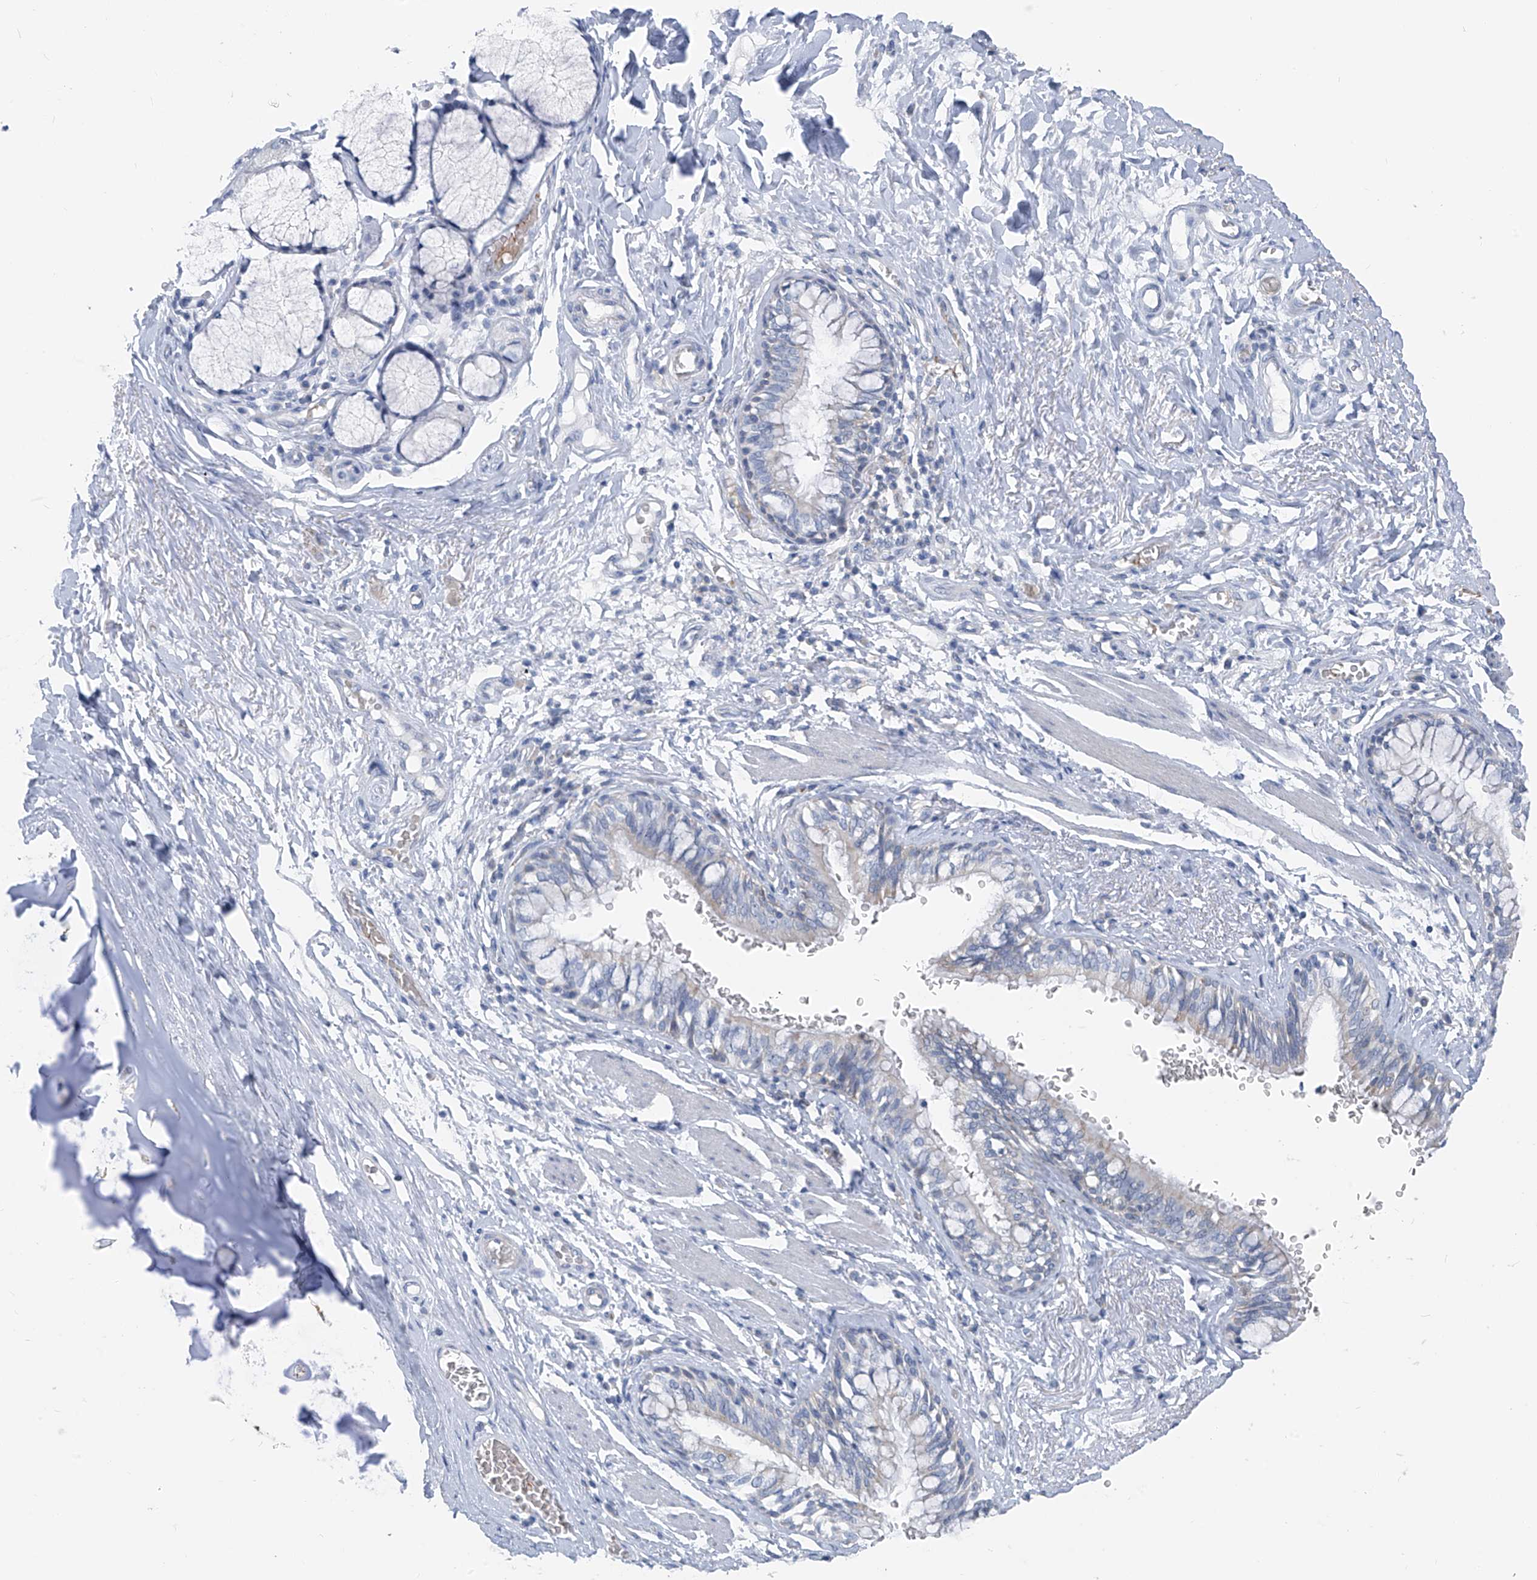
{"staining": {"intensity": "negative", "quantity": "none", "location": "none"}, "tissue": "bronchus", "cell_type": "Respiratory epithelial cells", "image_type": "normal", "snomed": [{"axis": "morphology", "description": "Normal tissue, NOS"}, {"axis": "topography", "description": "Cartilage tissue"}, {"axis": "topography", "description": "Bronchus"}], "caption": "Respiratory epithelial cells are negative for brown protein staining in benign bronchus. (Immunohistochemistry, brightfield microscopy, high magnification).", "gene": "FGD2", "patient": {"sex": "female", "age": 36}}